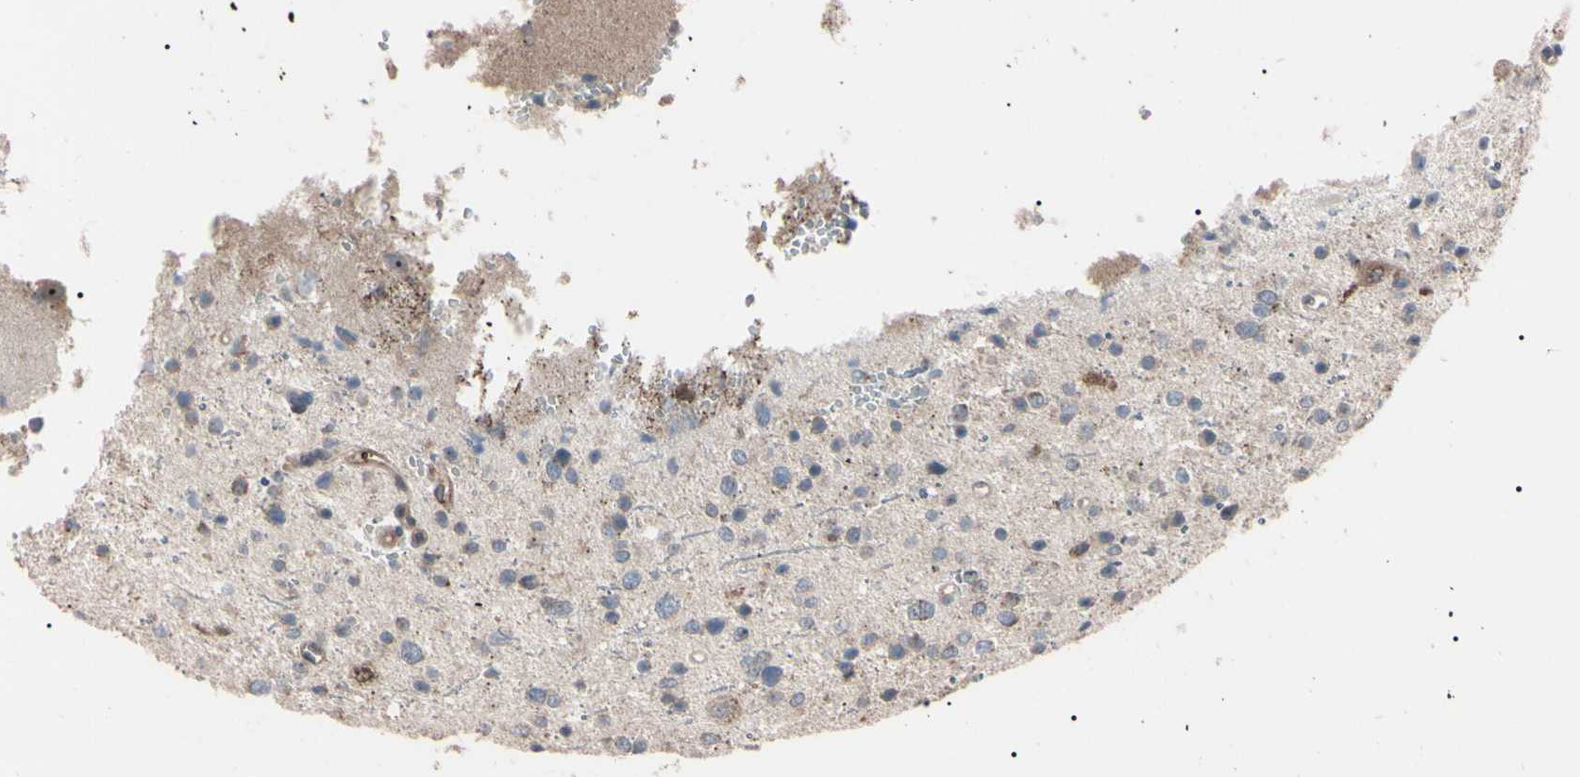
{"staining": {"intensity": "negative", "quantity": "none", "location": "none"}, "tissue": "glioma", "cell_type": "Tumor cells", "image_type": "cancer", "snomed": [{"axis": "morphology", "description": "Glioma, malignant, Low grade"}, {"axis": "topography", "description": "Brain"}], "caption": "High magnification brightfield microscopy of glioma stained with DAB (brown) and counterstained with hematoxylin (blue): tumor cells show no significant positivity. (DAB (3,3'-diaminobenzidine) immunohistochemistry, high magnification).", "gene": "TRAF5", "patient": {"sex": "female", "age": 37}}